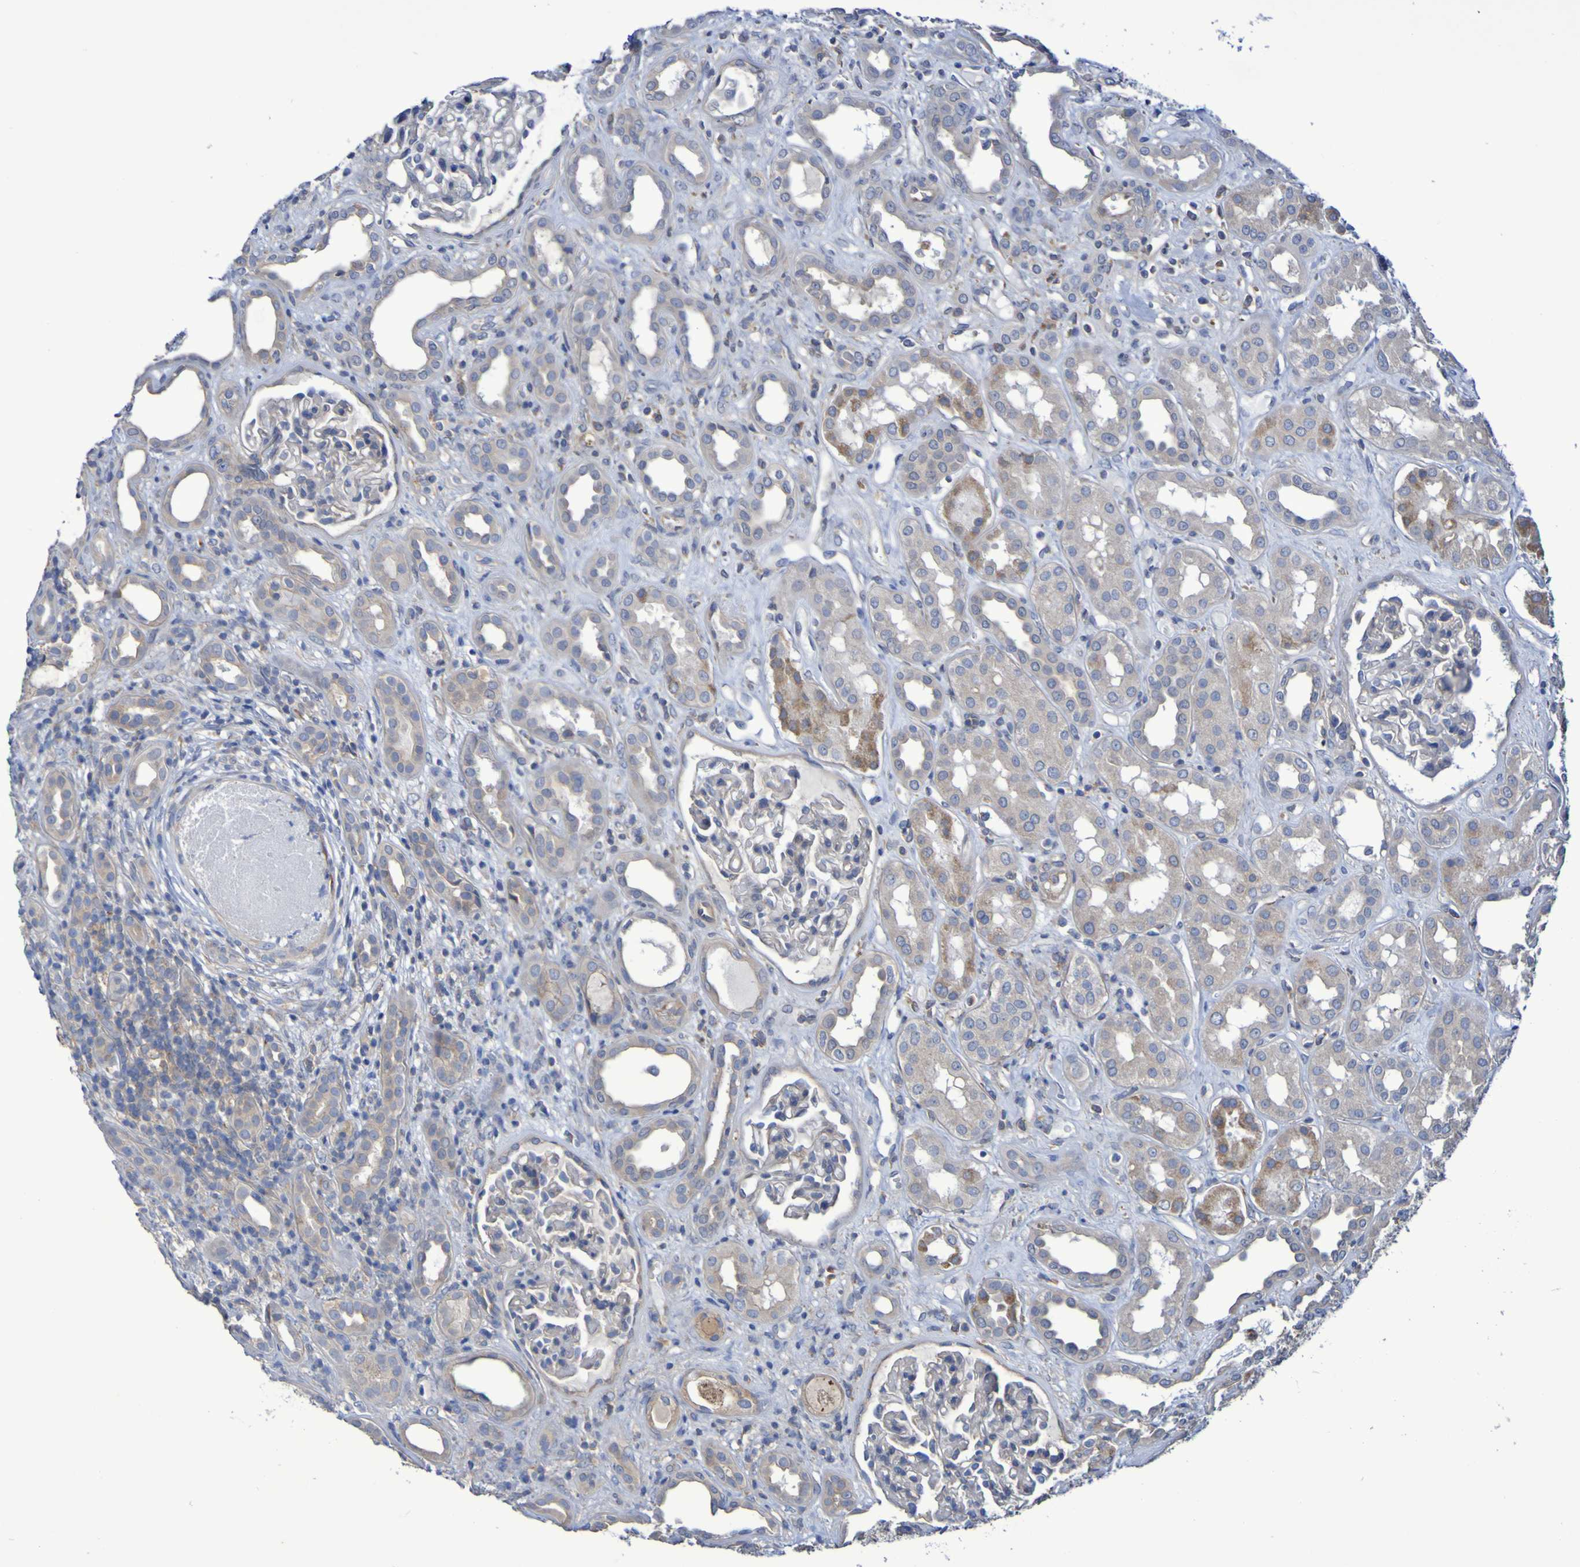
{"staining": {"intensity": "weak", "quantity": "<25%", "location": "cytoplasmic/membranous"}, "tissue": "kidney", "cell_type": "Cells in glomeruli", "image_type": "normal", "snomed": [{"axis": "morphology", "description": "Normal tissue, NOS"}, {"axis": "topography", "description": "Kidney"}], "caption": "An image of human kidney is negative for staining in cells in glomeruli.", "gene": "SYNJ1", "patient": {"sex": "male", "age": 59}}